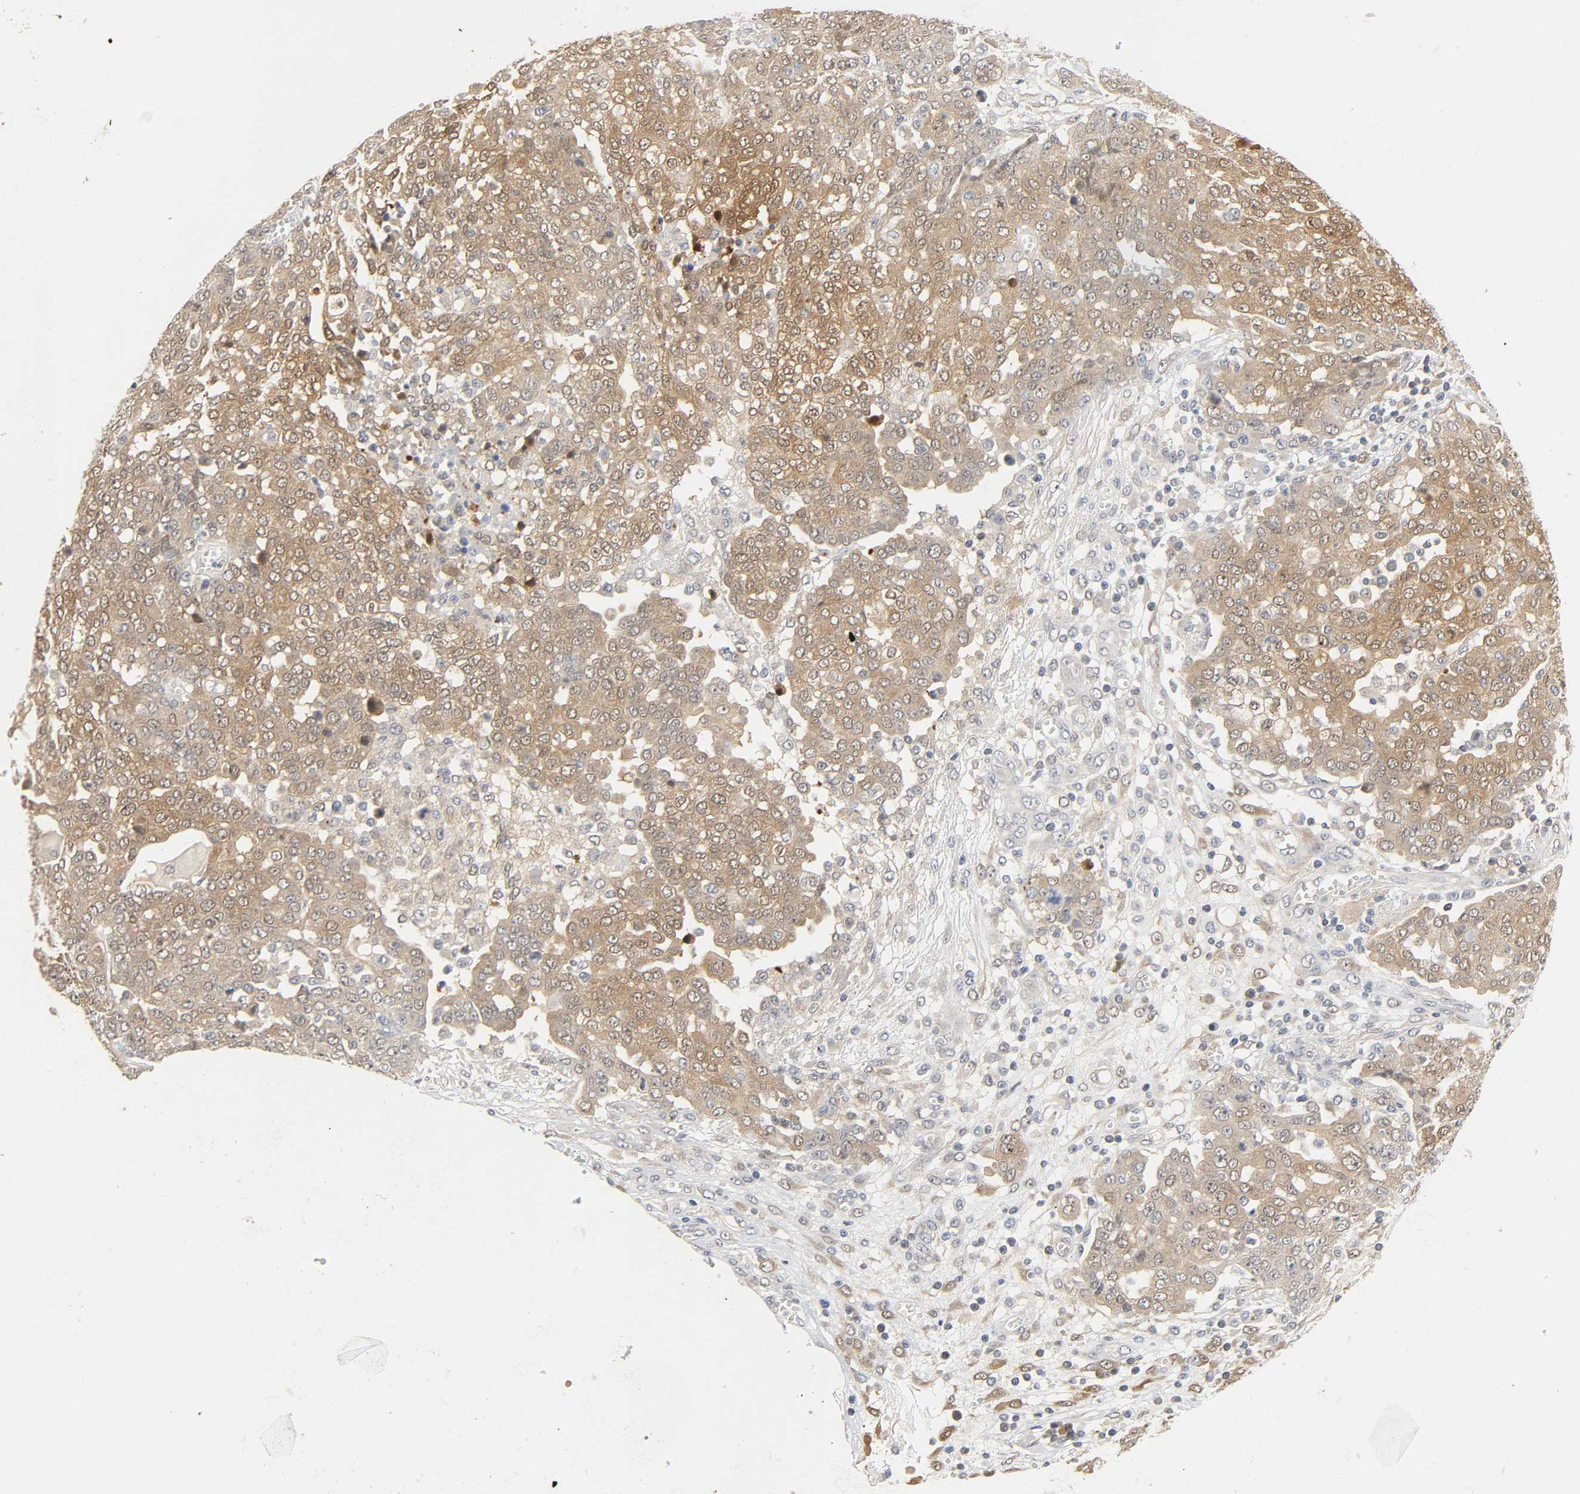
{"staining": {"intensity": "moderate", "quantity": ">75%", "location": "cytoplasmic/membranous"}, "tissue": "ovarian cancer", "cell_type": "Tumor cells", "image_type": "cancer", "snomed": [{"axis": "morphology", "description": "Cystadenocarcinoma, serous, NOS"}, {"axis": "topography", "description": "Soft tissue"}, {"axis": "topography", "description": "Ovary"}], "caption": "DAB (3,3'-diaminobenzidine) immunohistochemical staining of serous cystadenocarcinoma (ovarian) shows moderate cytoplasmic/membranous protein positivity in about >75% of tumor cells.", "gene": "MIF", "patient": {"sex": "female", "age": 57}}